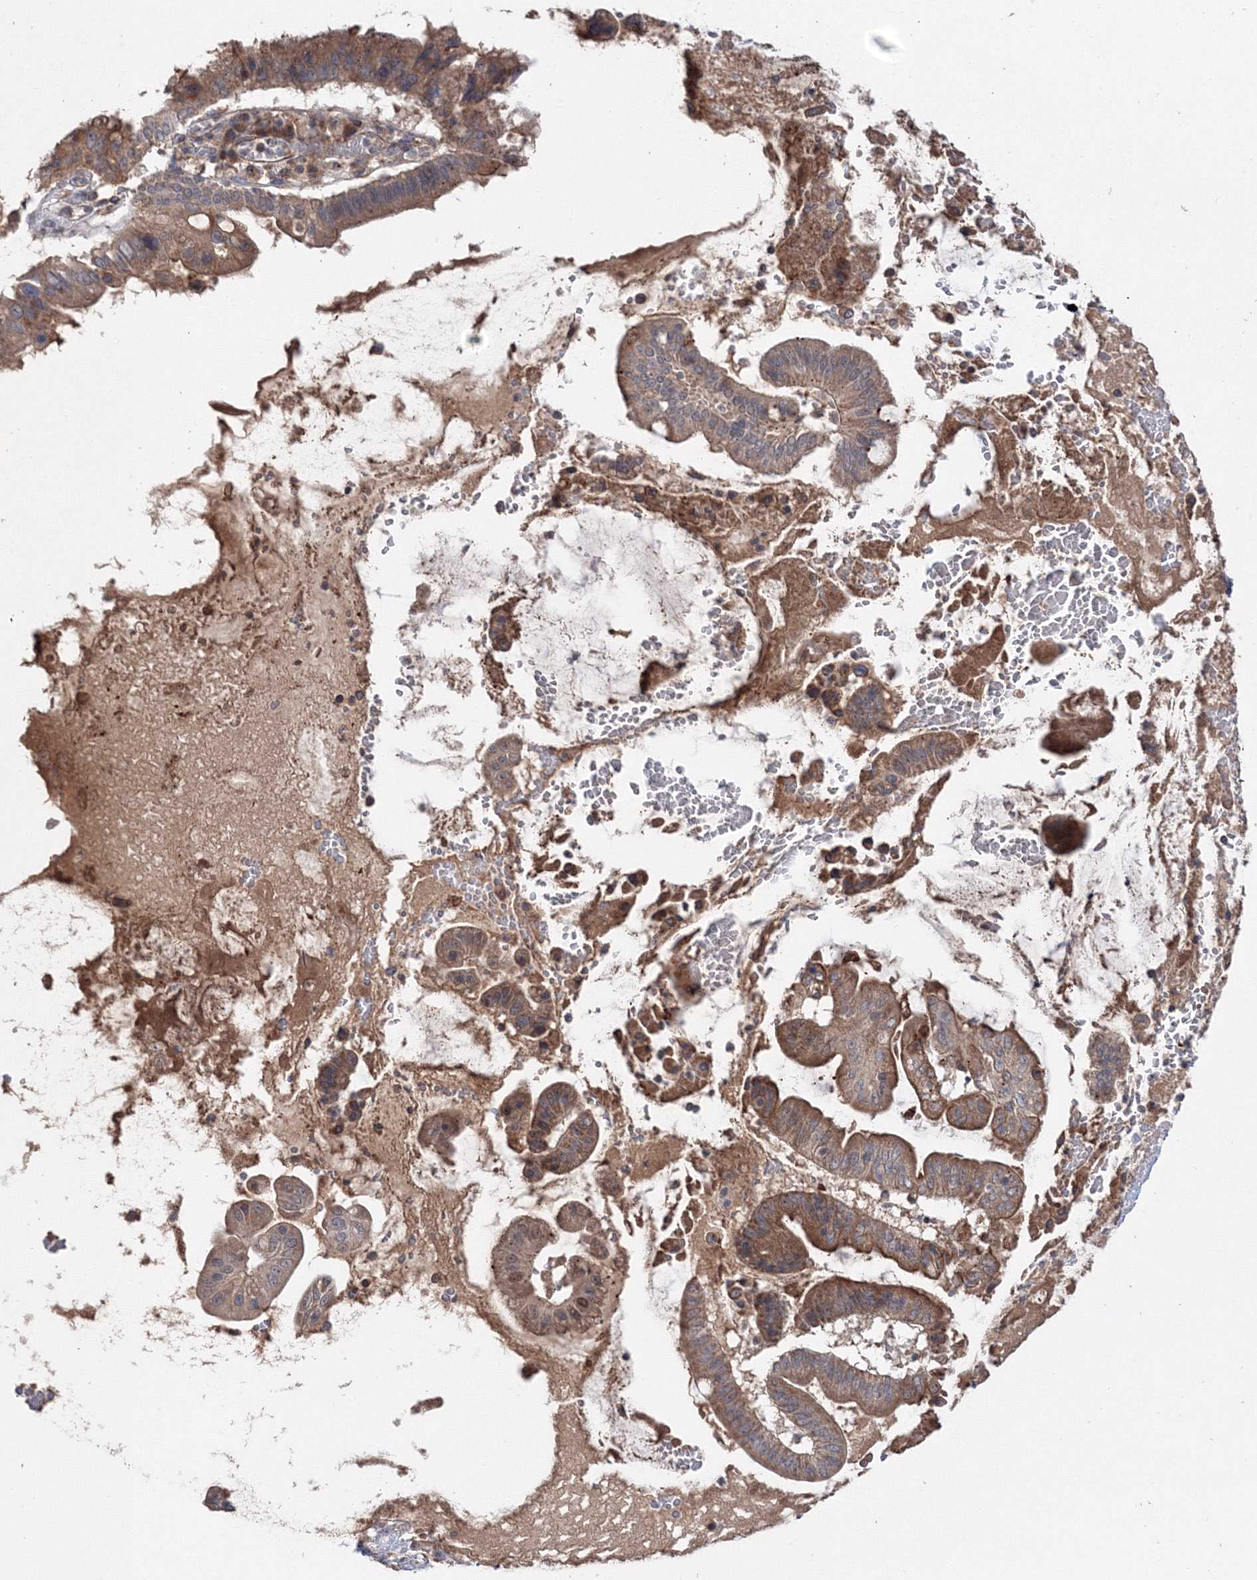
{"staining": {"intensity": "moderate", "quantity": ">75%", "location": "cytoplasmic/membranous"}, "tissue": "pancreatic cancer", "cell_type": "Tumor cells", "image_type": "cancer", "snomed": [{"axis": "morphology", "description": "Inflammation, NOS"}, {"axis": "morphology", "description": "Adenocarcinoma, NOS"}, {"axis": "topography", "description": "Pancreas"}], "caption": "DAB (3,3'-diaminobenzidine) immunohistochemical staining of human pancreatic adenocarcinoma reveals moderate cytoplasmic/membranous protein expression in approximately >75% of tumor cells.", "gene": "NOA1", "patient": {"sex": "female", "age": 56}}